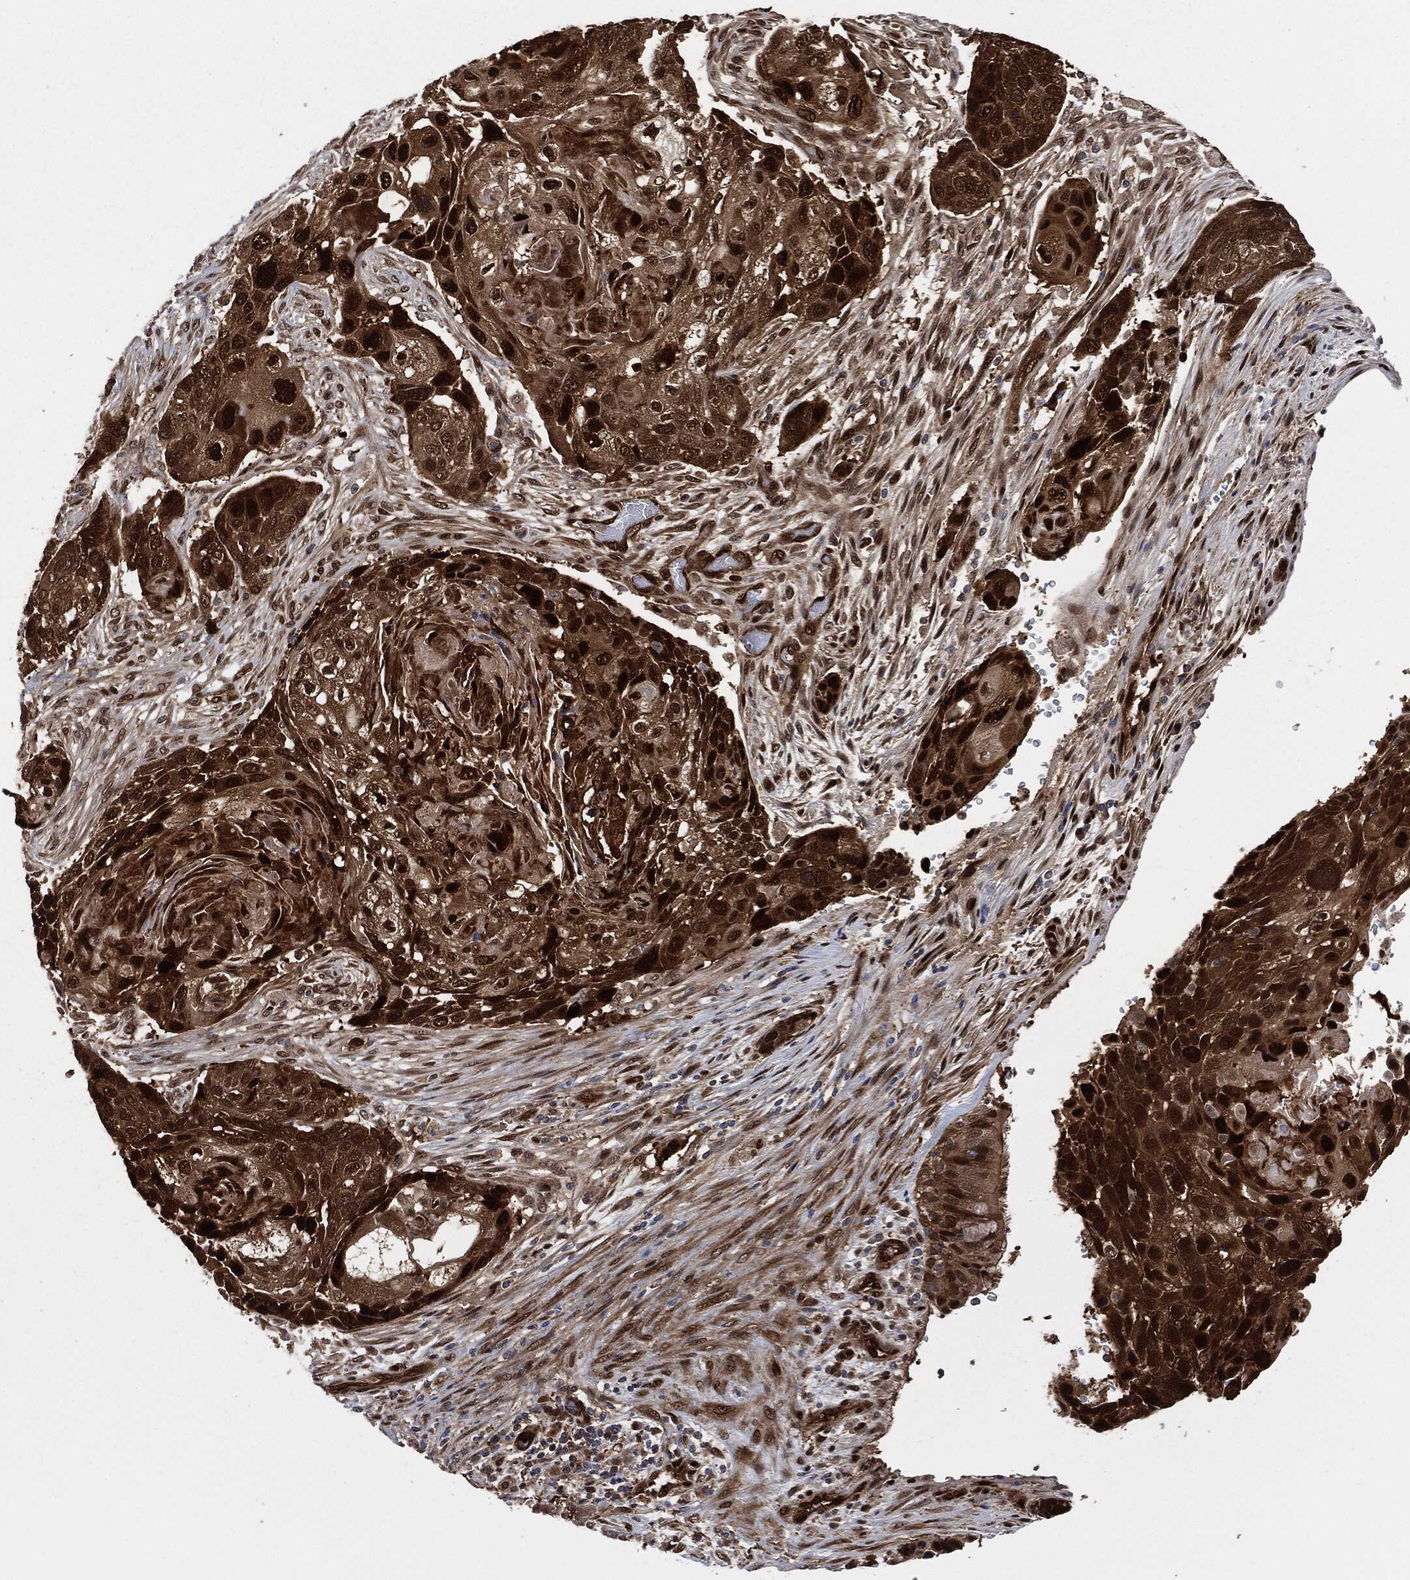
{"staining": {"intensity": "strong", "quantity": "25%-75%", "location": "cytoplasmic/membranous,nuclear"}, "tissue": "lung cancer", "cell_type": "Tumor cells", "image_type": "cancer", "snomed": [{"axis": "morphology", "description": "Normal tissue, NOS"}, {"axis": "morphology", "description": "Squamous cell carcinoma, NOS"}, {"axis": "topography", "description": "Bronchus"}, {"axis": "topography", "description": "Lung"}], "caption": "This photomicrograph shows lung cancer stained with IHC to label a protein in brown. The cytoplasmic/membranous and nuclear of tumor cells show strong positivity for the protein. Nuclei are counter-stained blue.", "gene": "DCTN1", "patient": {"sex": "male", "age": 69}}